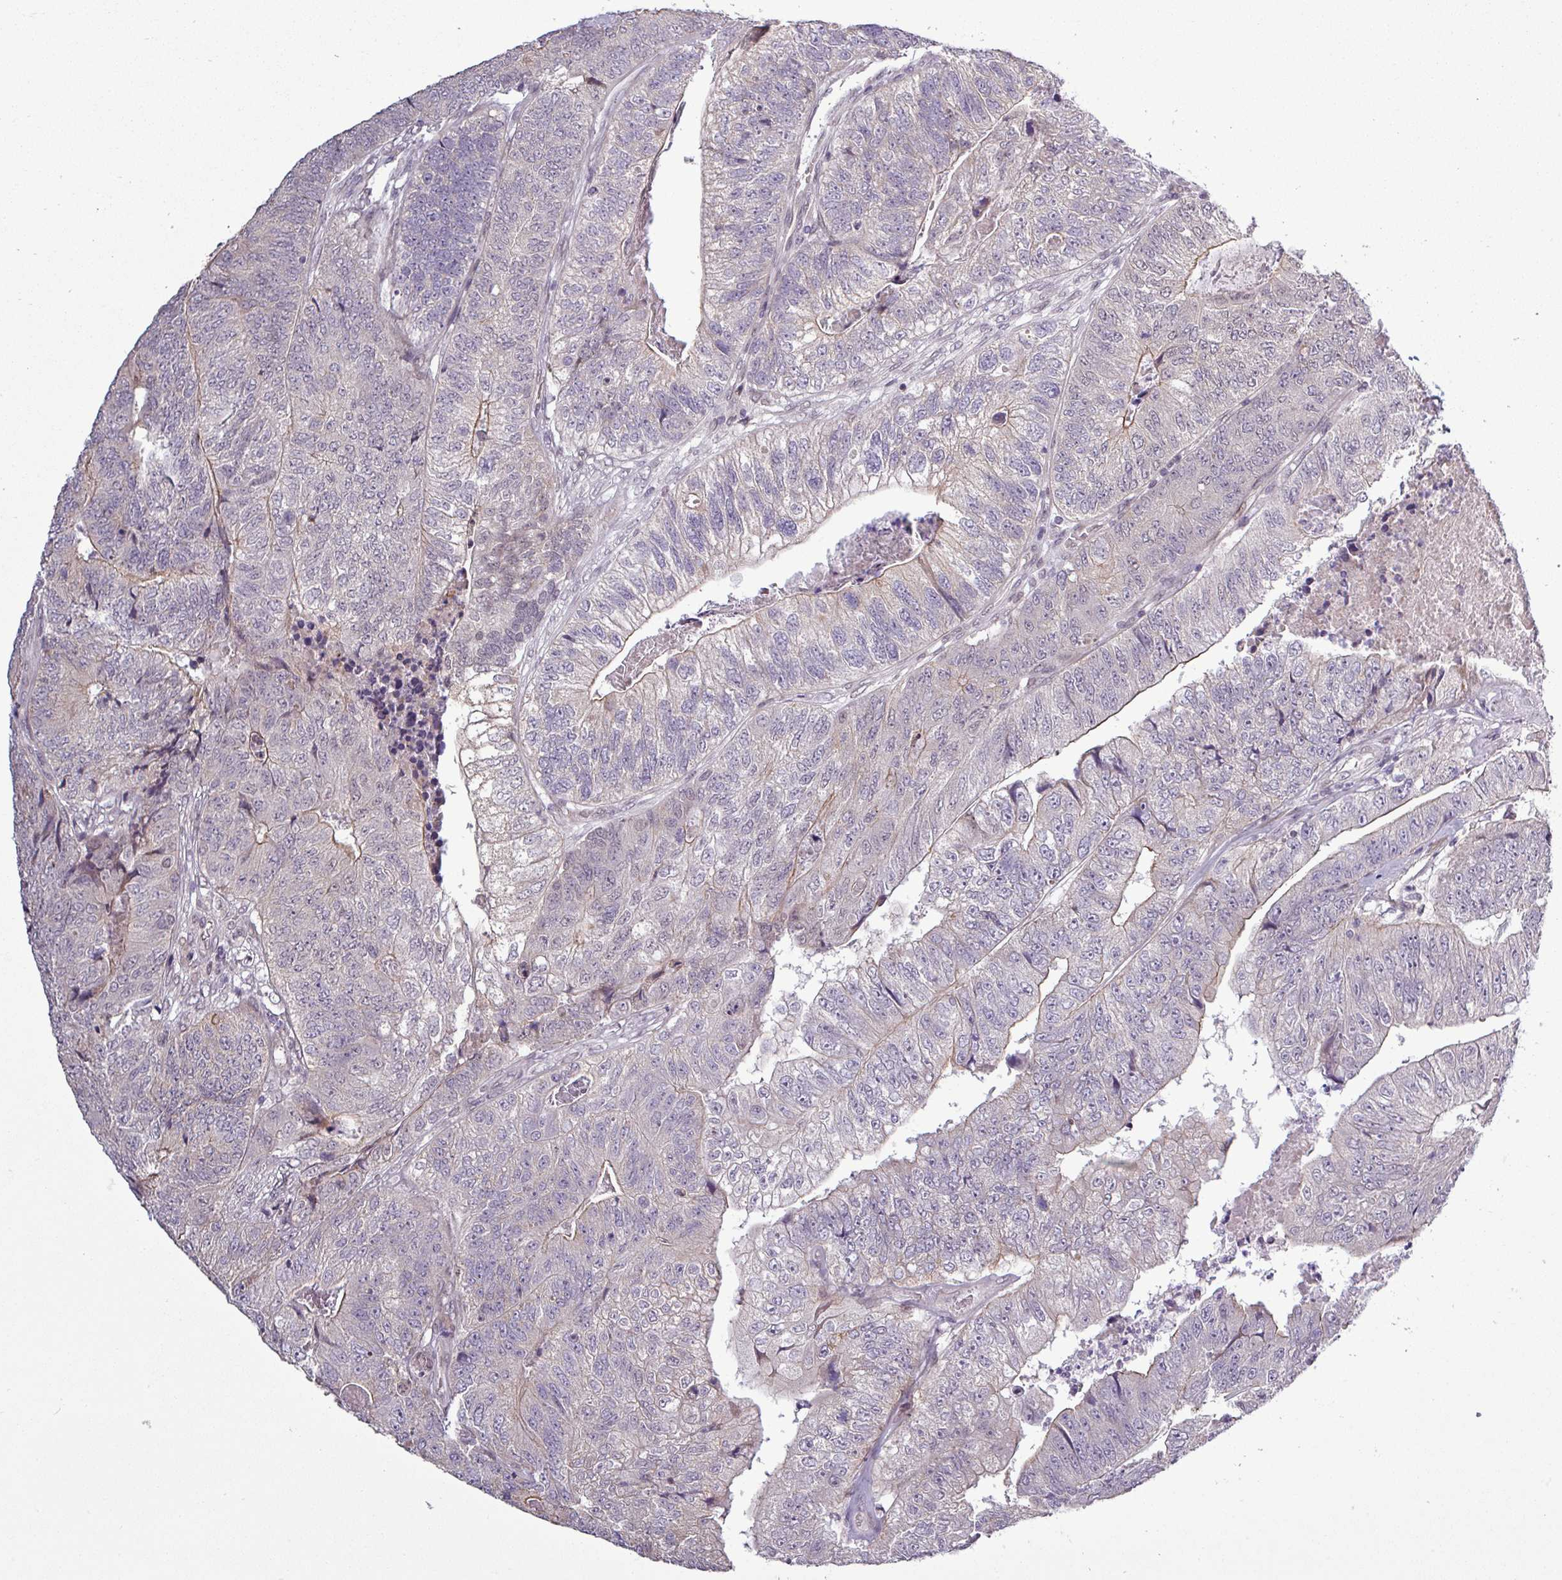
{"staining": {"intensity": "negative", "quantity": "none", "location": "none"}, "tissue": "colorectal cancer", "cell_type": "Tumor cells", "image_type": "cancer", "snomed": [{"axis": "morphology", "description": "Adenocarcinoma, NOS"}, {"axis": "topography", "description": "Colon"}], "caption": "High magnification brightfield microscopy of colorectal cancer (adenocarcinoma) stained with DAB (3,3'-diaminobenzidine) (brown) and counterstained with hematoxylin (blue): tumor cells show no significant staining.", "gene": "GPT2", "patient": {"sex": "female", "age": 67}}